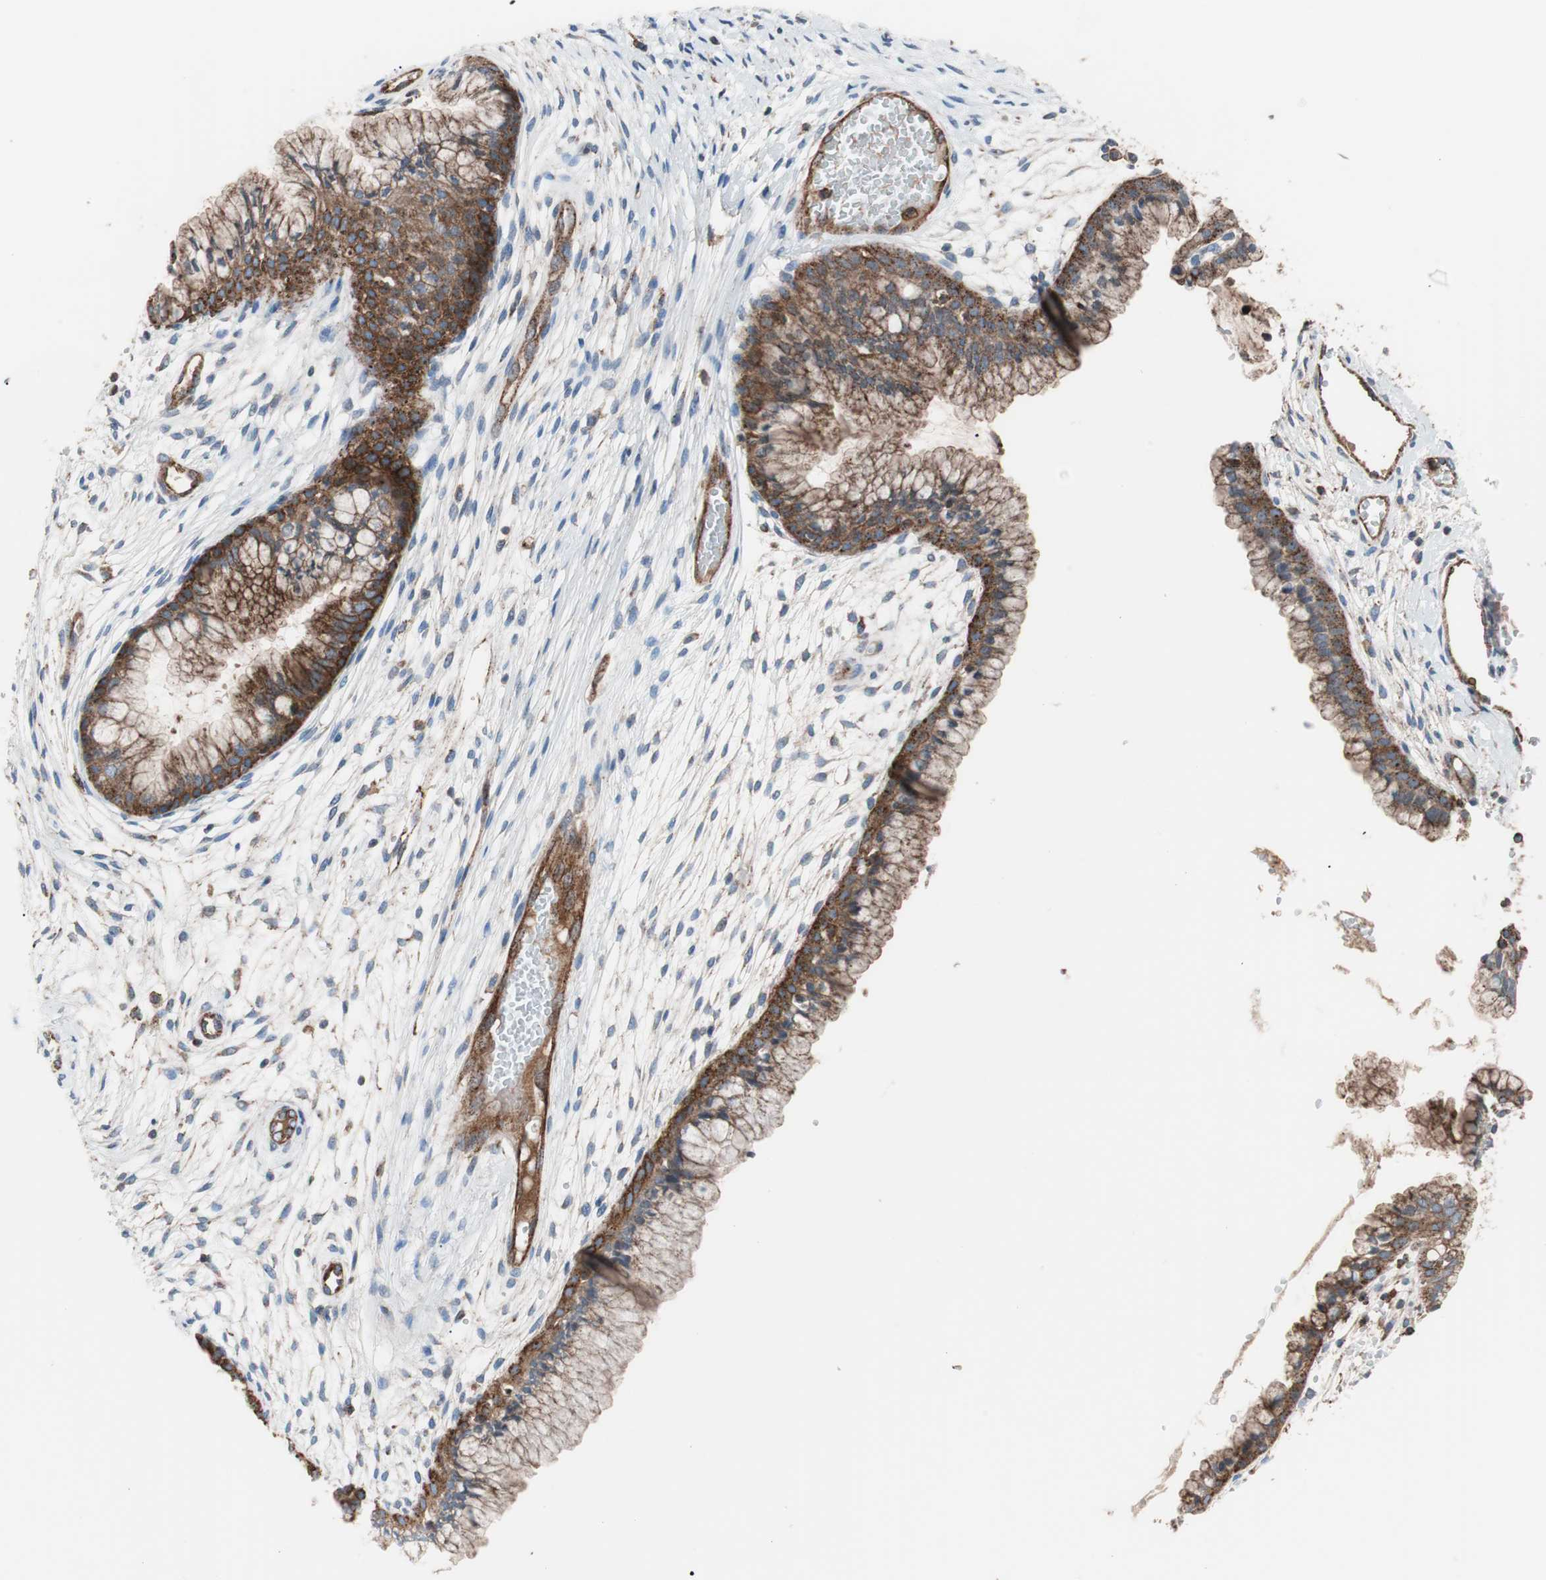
{"staining": {"intensity": "strong", "quantity": ">75%", "location": "cytoplasmic/membranous"}, "tissue": "cervix", "cell_type": "Glandular cells", "image_type": "normal", "snomed": [{"axis": "morphology", "description": "Normal tissue, NOS"}, {"axis": "topography", "description": "Cervix"}], "caption": "Protein expression analysis of benign human cervix reveals strong cytoplasmic/membranous expression in approximately >75% of glandular cells. (DAB IHC with brightfield microscopy, high magnification).", "gene": "FLOT2", "patient": {"sex": "female", "age": 39}}